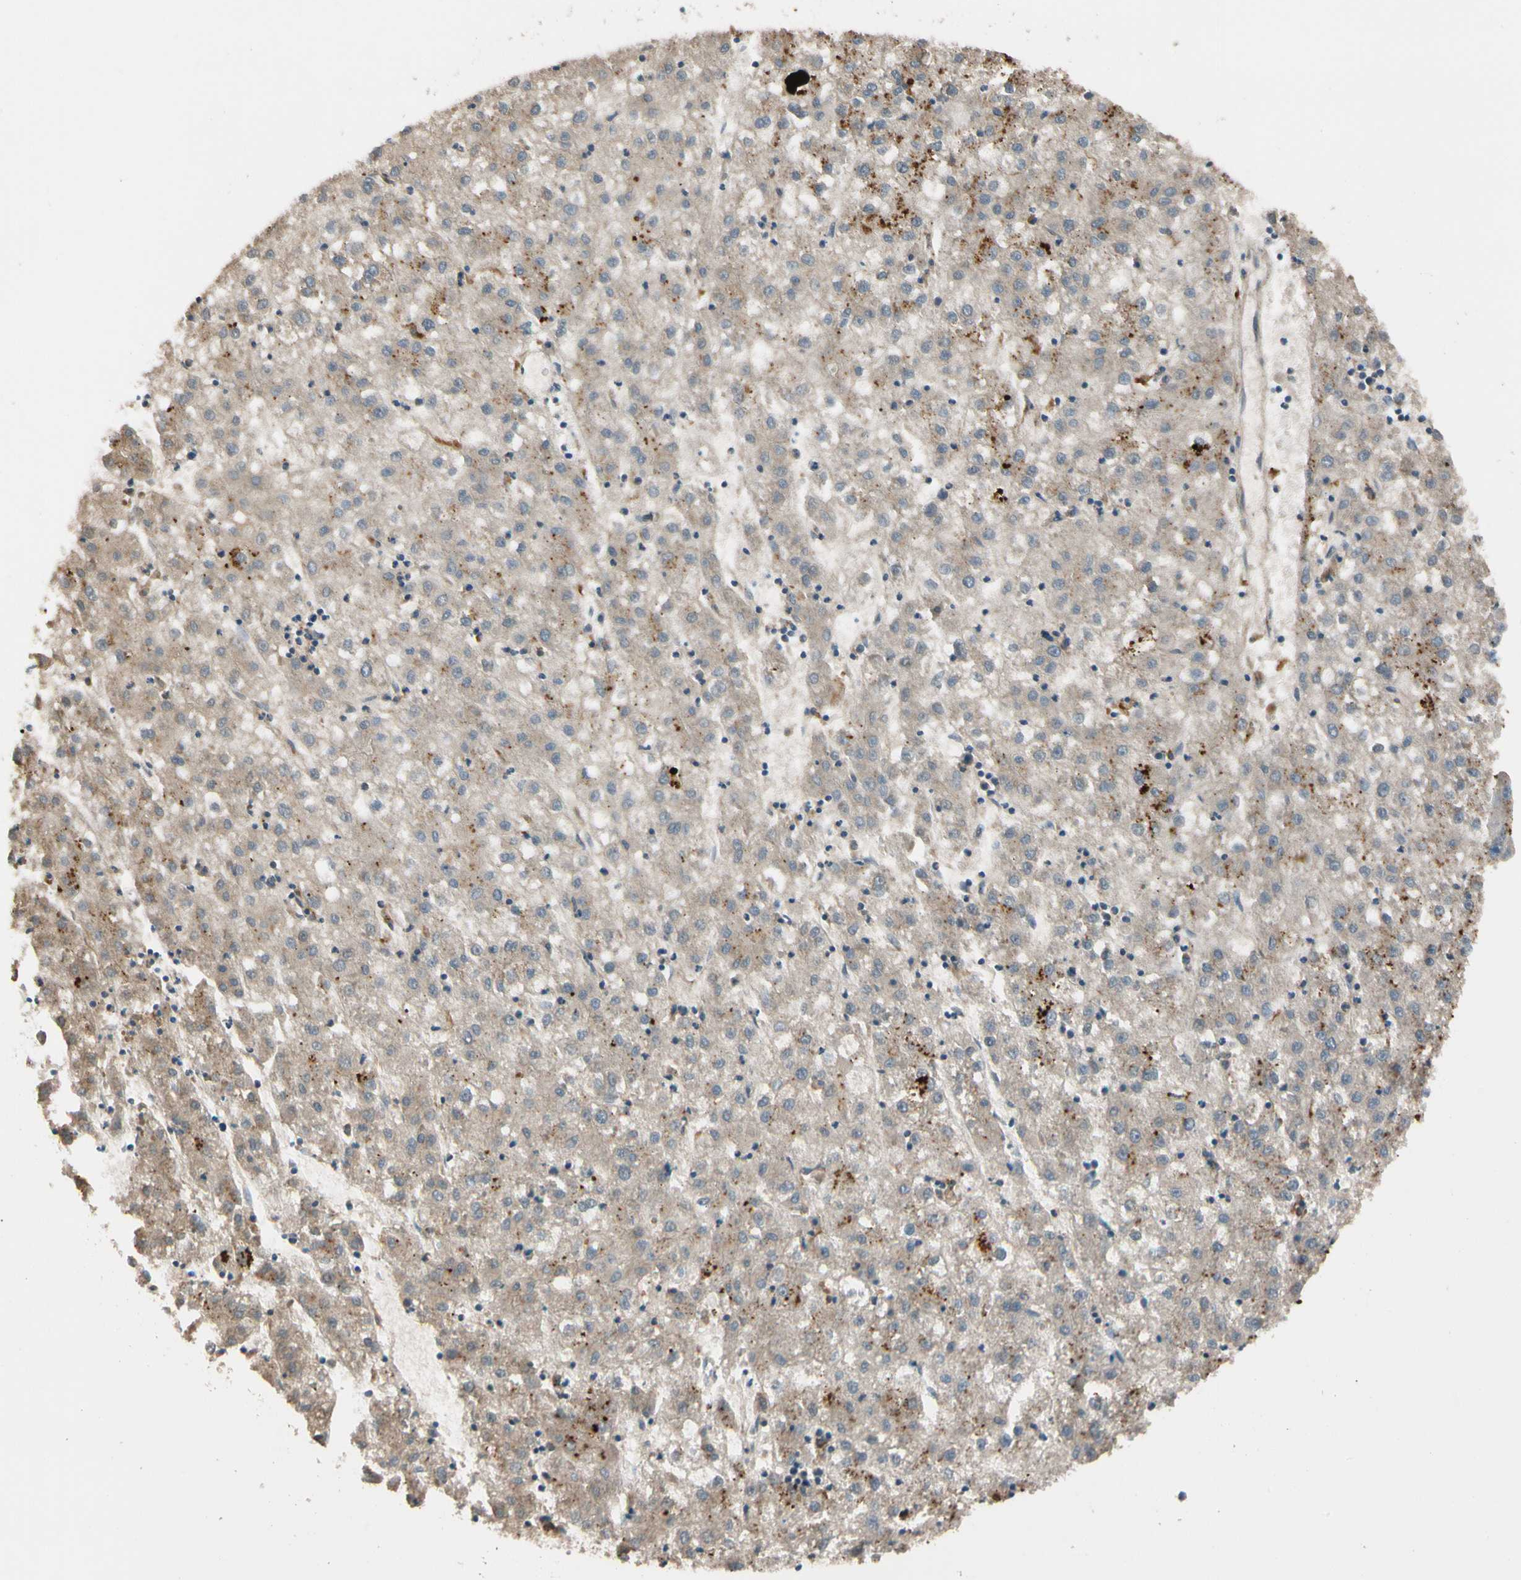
{"staining": {"intensity": "moderate", "quantity": "<25%", "location": "cytoplasmic/membranous"}, "tissue": "liver cancer", "cell_type": "Tumor cells", "image_type": "cancer", "snomed": [{"axis": "morphology", "description": "Carcinoma, Hepatocellular, NOS"}, {"axis": "topography", "description": "Liver"}], "caption": "The immunohistochemical stain labels moderate cytoplasmic/membranous staining in tumor cells of liver cancer tissue.", "gene": "GM2A", "patient": {"sex": "male", "age": 72}}